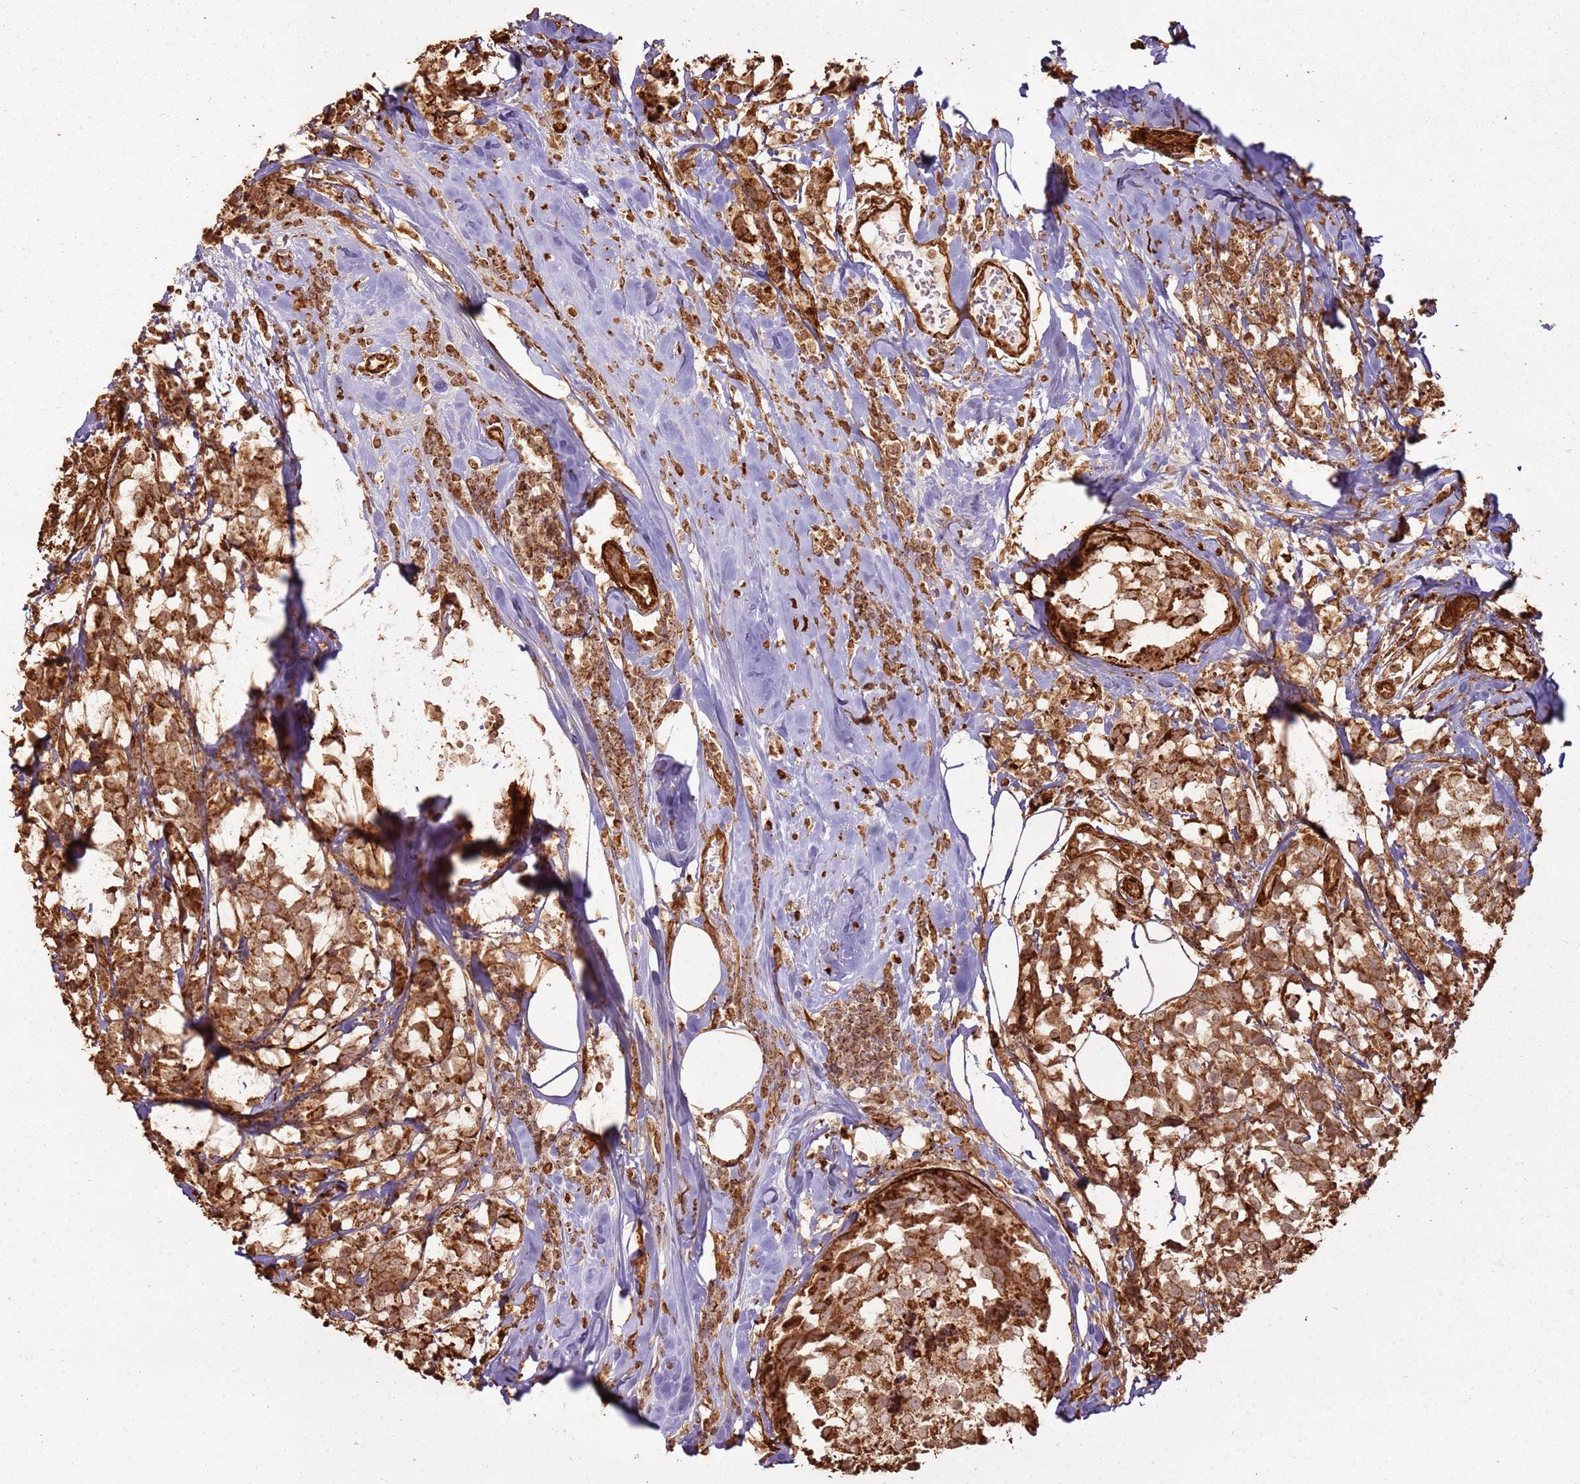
{"staining": {"intensity": "strong", "quantity": ">75%", "location": "cytoplasmic/membranous"}, "tissue": "breast cancer", "cell_type": "Tumor cells", "image_type": "cancer", "snomed": [{"axis": "morphology", "description": "Lobular carcinoma"}, {"axis": "topography", "description": "Breast"}], "caption": "The micrograph reveals immunohistochemical staining of breast cancer (lobular carcinoma). There is strong cytoplasmic/membranous positivity is present in about >75% of tumor cells. (DAB IHC, brown staining for protein, blue staining for nuclei).", "gene": "DDX59", "patient": {"sex": "female", "age": 59}}